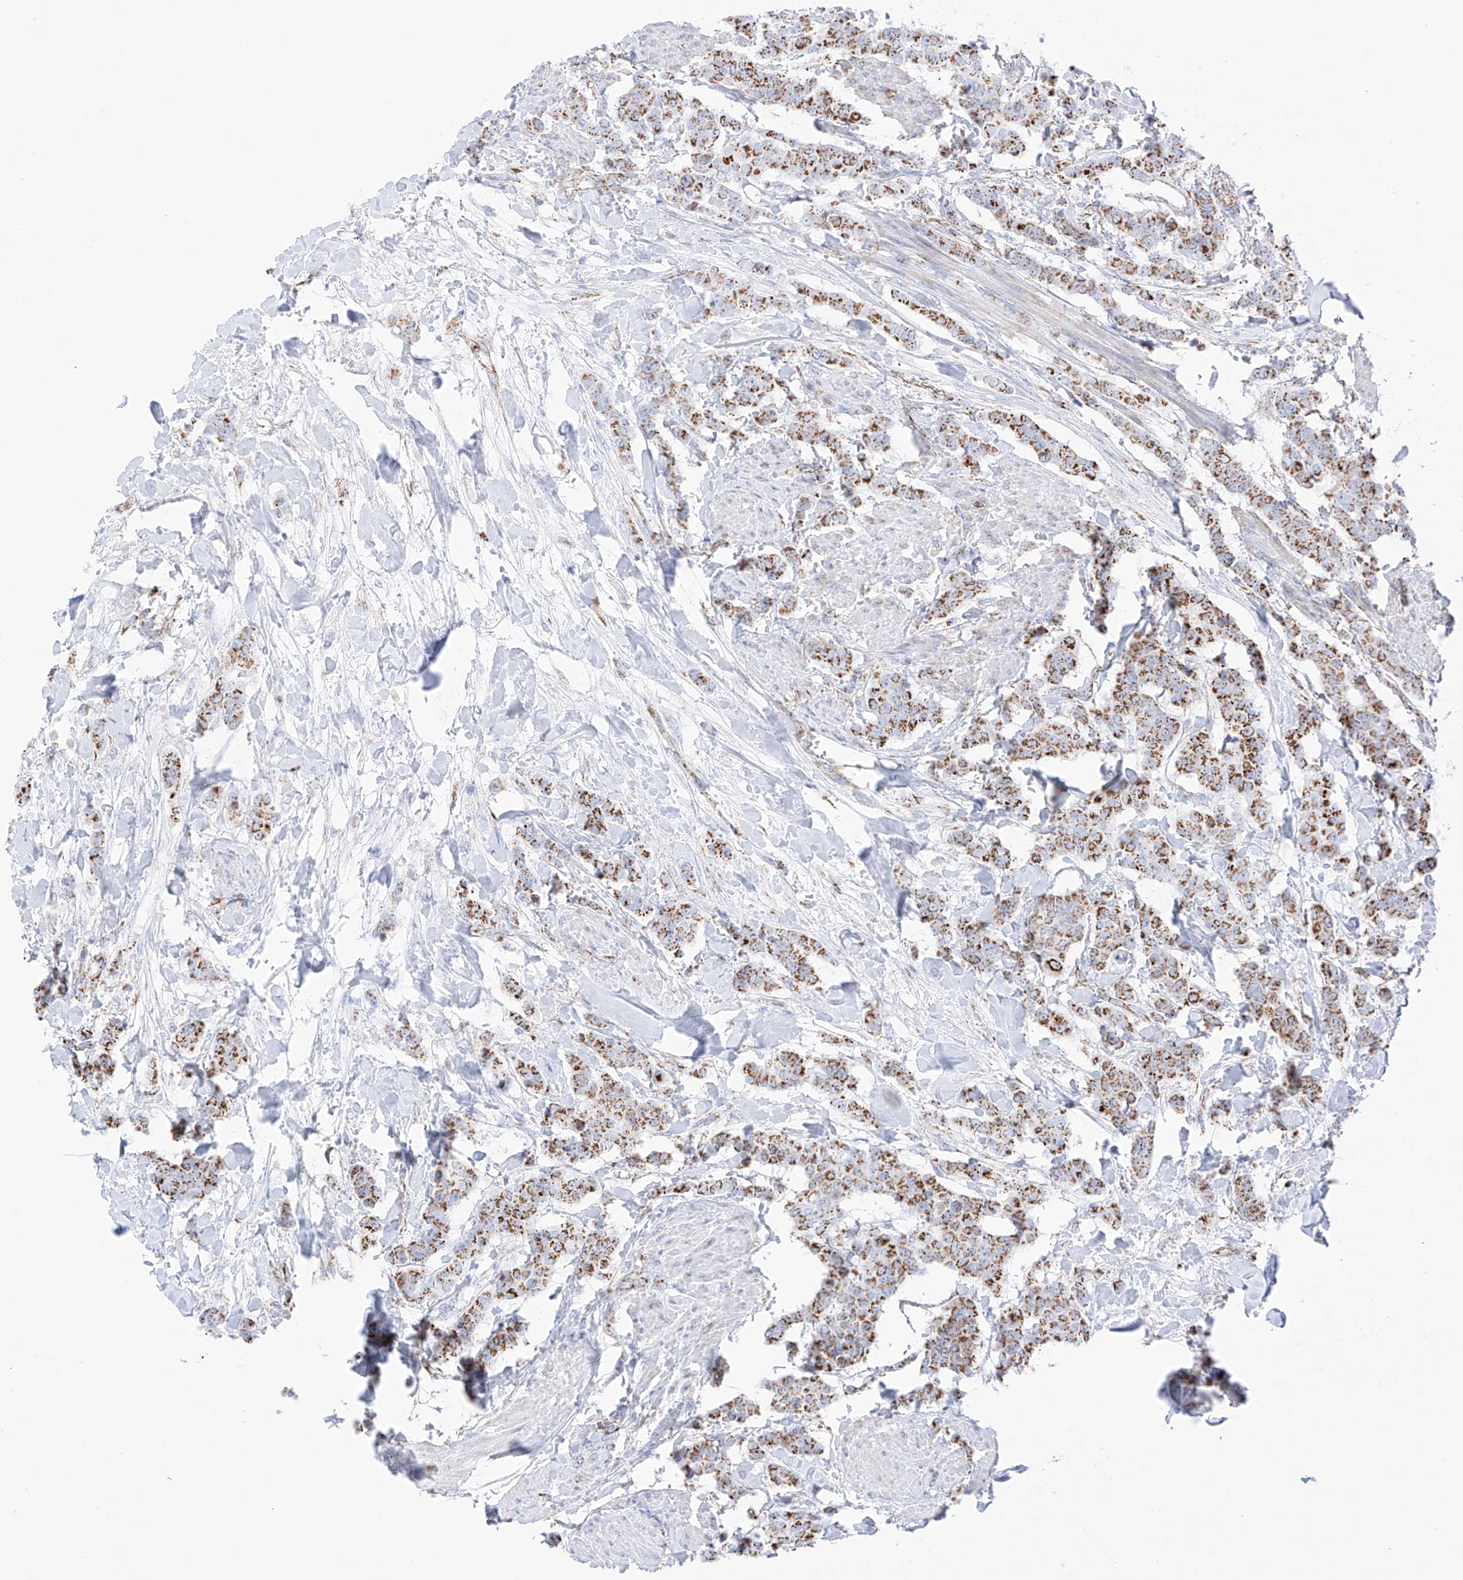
{"staining": {"intensity": "moderate", "quantity": ">75%", "location": "cytoplasmic/membranous"}, "tissue": "breast cancer", "cell_type": "Tumor cells", "image_type": "cancer", "snomed": [{"axis": "morphology", "description": "Duct carcinoma"}, {"axis": "topography", "description": "Breast"}], "caption": "Breast cancer stained with a brown dye shows moderate cytoplasmic/membranous positive staining in approximately >75% of tumor cells.", "gene": "XKR3", "patient": {"sex": "female", "age": 40}}